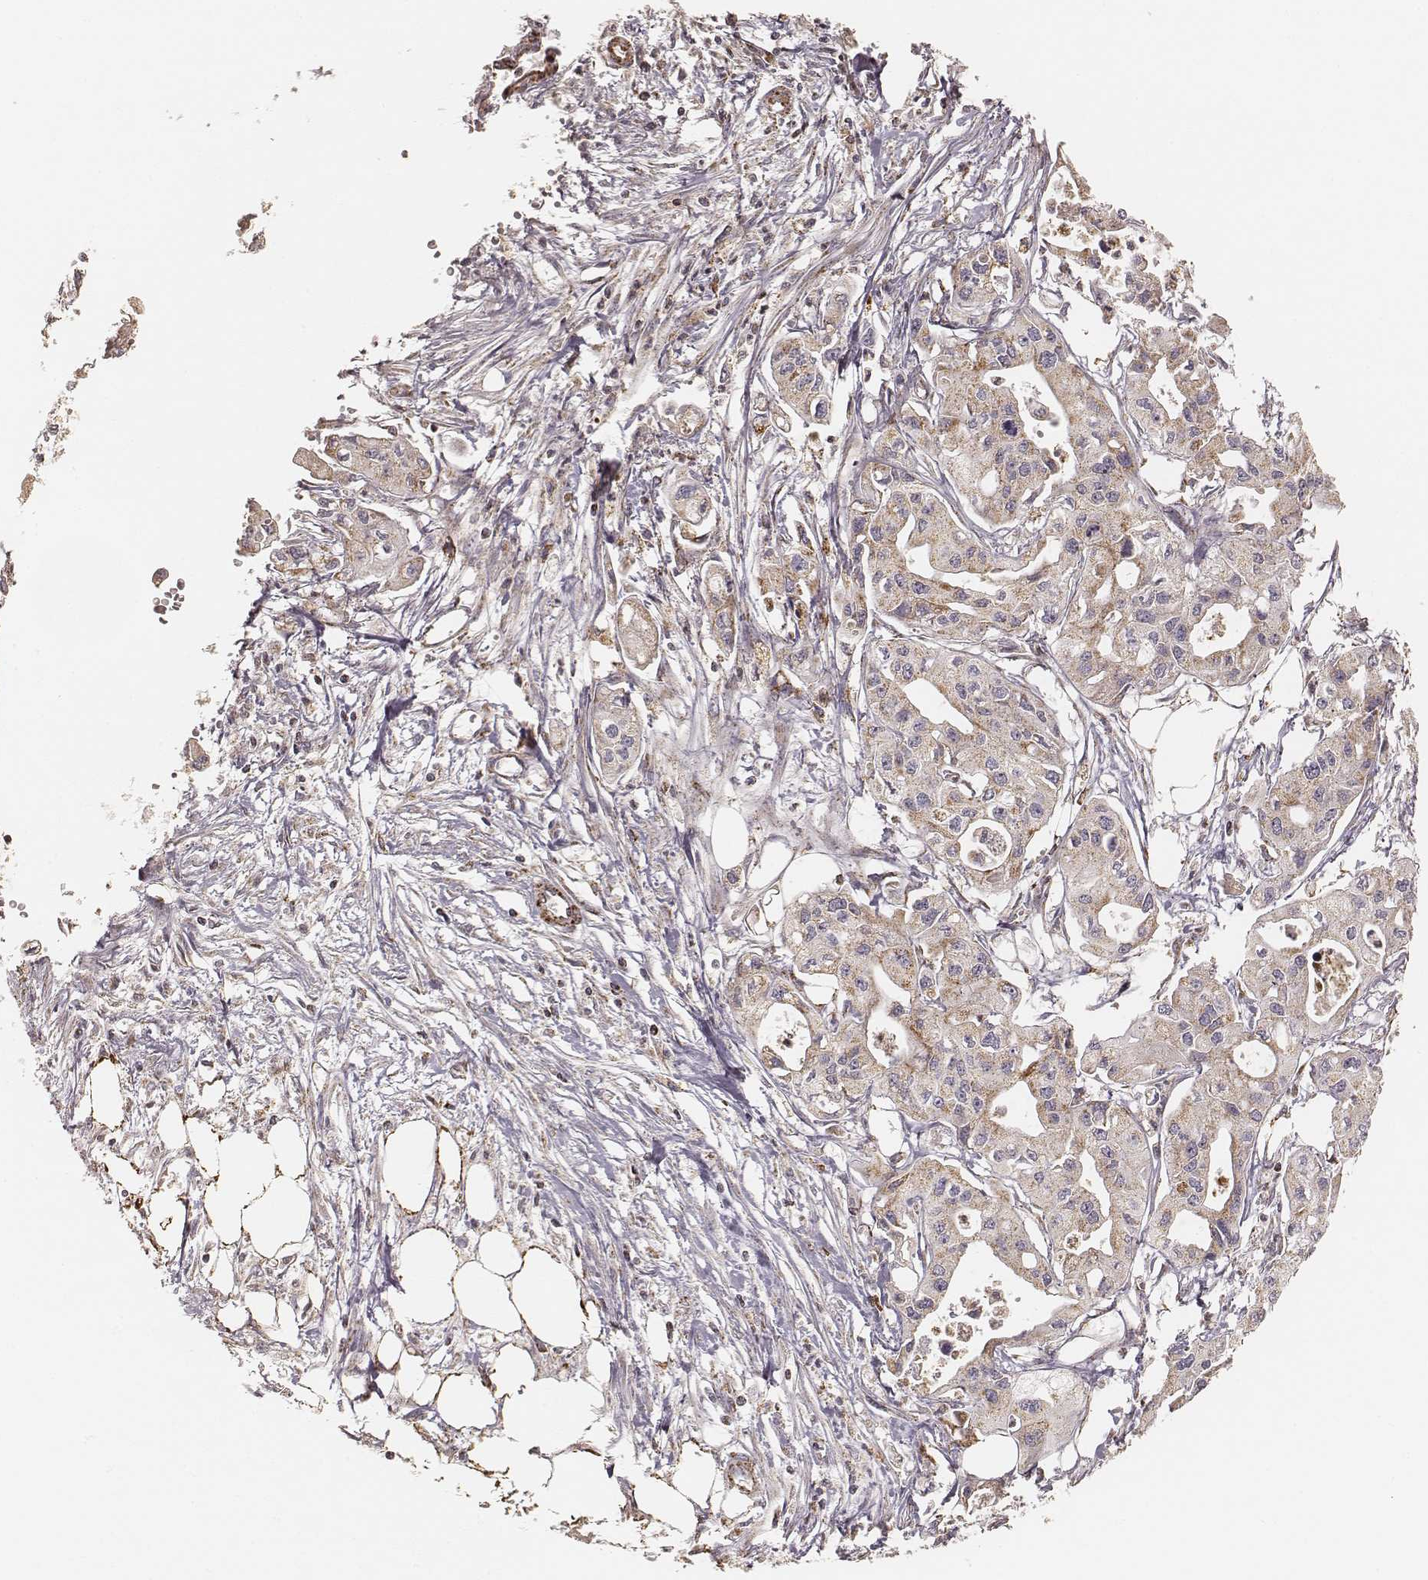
{"staining": {"intensity": "weak", "quantity": "25%-75%", "location": "cytoplasmic/membranous"}, "tissue": "pancreatic cancer", "cell_type": "Tumor cells", "image_type": "cancer", "snomed": [{"axis": "morphology", "description": "Adenocarcinoma, NOS"}, {"axis": "topography", "description": "Pancreas"}], "caption": "About 25%-75% of tumor cells in human adenocarcinoma (pancreatic) reveal weak cytoplasmic/membranous protein positivity as visualized by brown immunohistochemical staining.", "gene": "CS", "patient": {"sex": "male", "age": 70}}